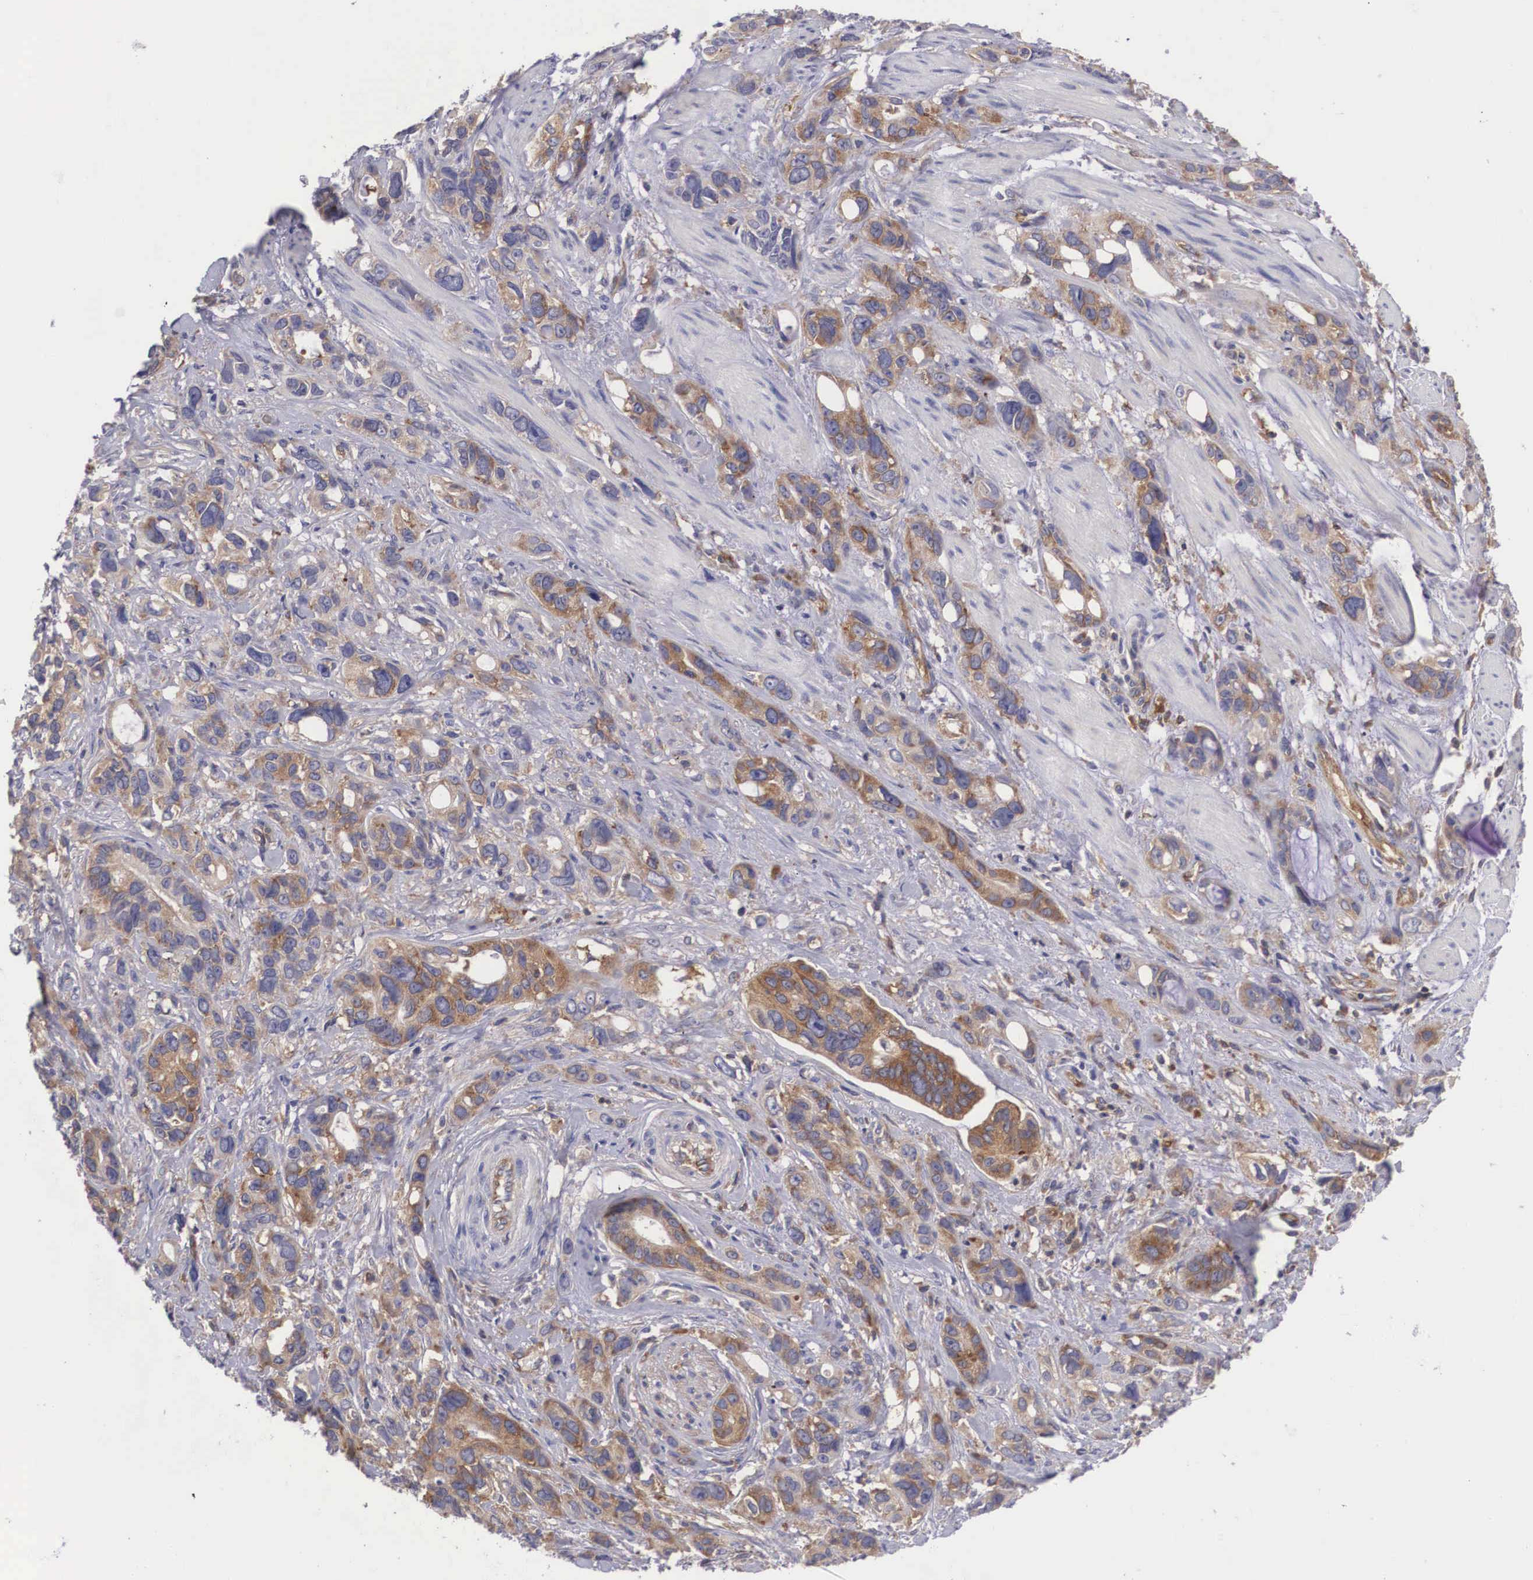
{"staining": {"intensity": "weak", "quantity": ">75%", "location": "cytoplasmic/membranous"}, "tissue": "stomach cancer", "cell_type": "Tumor cells", "image_type": "cancer", "snomed": [{"axis": "morphology", "description": "Adenocarcinoma, NOS"}, {"axis": "topography", "description": "Stomach, upper"}], "caption": "A low amount of weak cytoplasmic/membranous expression is seen in approximately >75% of tumor cells in stomach cancer tissue.", "gene": "GRIPAP1", "patient": {"sex": "male", "age": 47}}